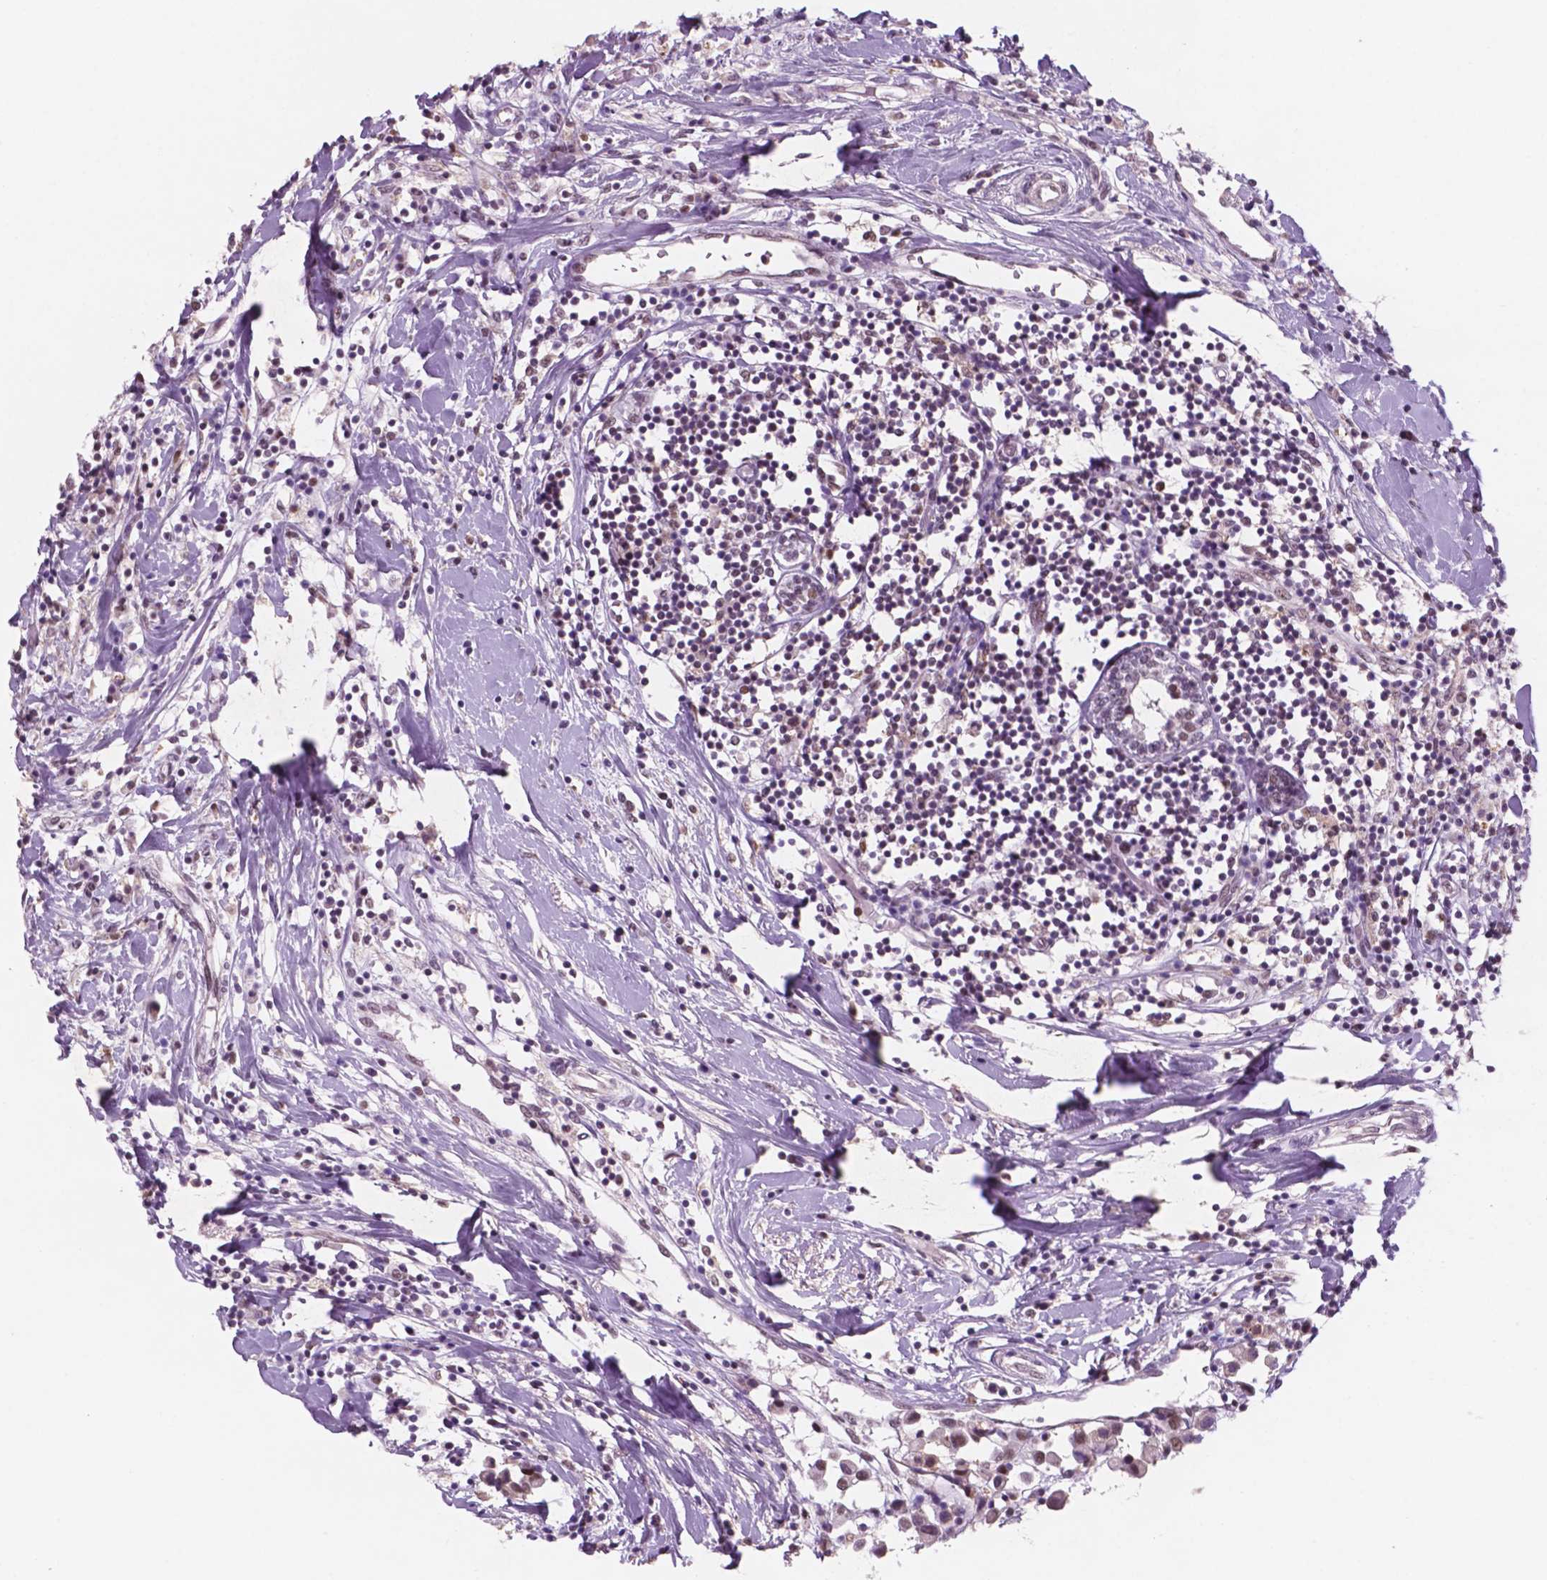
{"staining": {"intensity": "moderate", "quantity": ">75%", "location": "nuclear"}, "tissue": "breast cancer", "cell_type": "Tumor cells", "image_type": "cancer", "snomed": [{"axis": "morphology", "description": "Duct carcinoma"}, {"axis": "topography", "description": "Breast"}], "caption": "Breast cancer (intraductal carcinoma) tissue exhibits moderate nuclear positivity in about >75% of tumor cells The protein is stained brown, and the nuclei are stained in blue (DAB IHC with brightfield microscopy, high magnification).", "gene": "CTR9", "patient": {"sex": "female", "age": 61}}